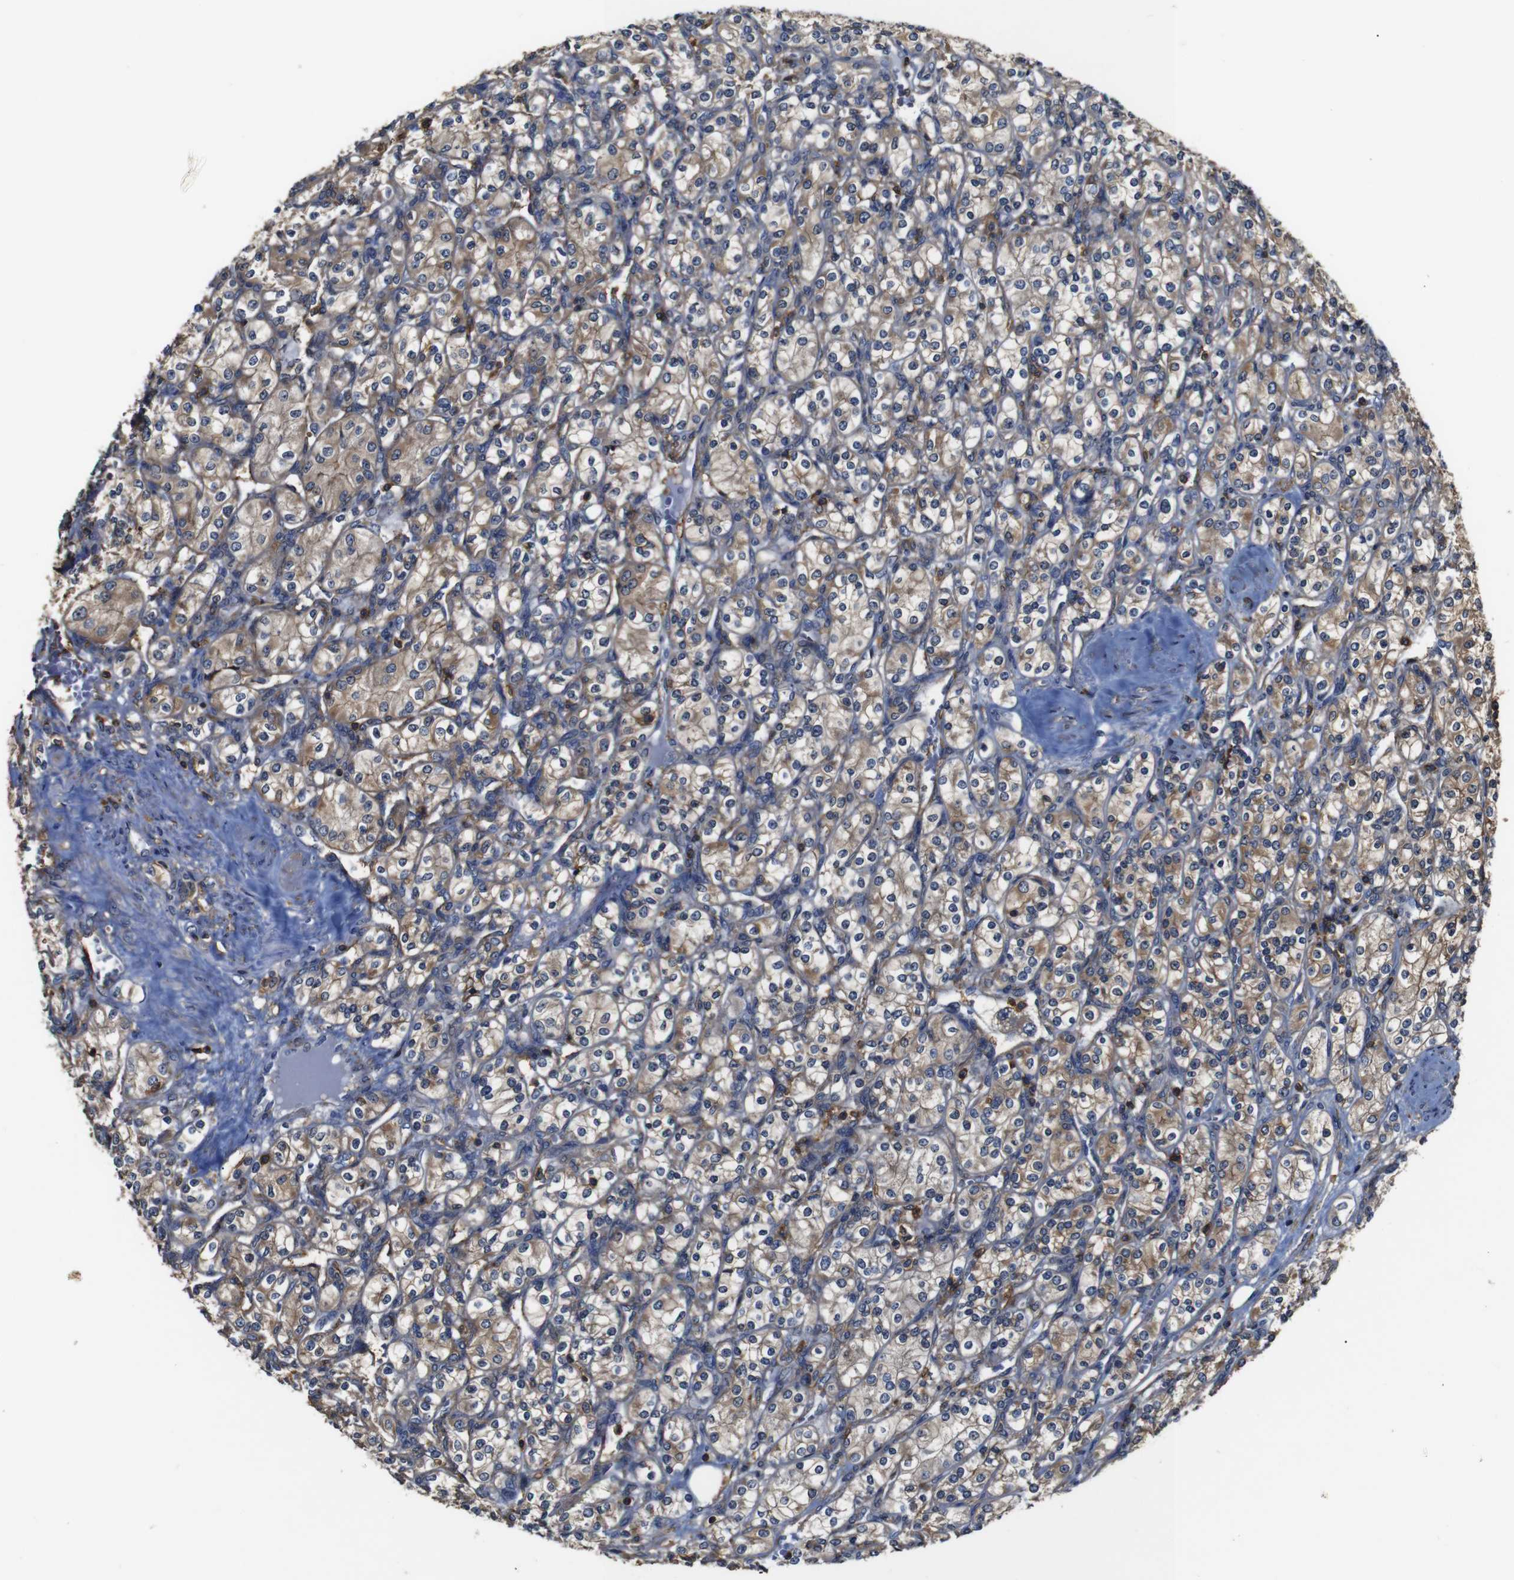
{"staining": {"intensity": "moderate", "quantity": ">75%", "location": "cytoplasmic/membranous"}, "tissue": "renal cancer", "cell_type": "Tumor cells", "image_type": "cancer", "snomed": [{"axis": "morphology", "description": "Adenocarcinoma, NOS"}, {"axis": "topography", "description": "Kidney"}], "caption": "Protein analysis of renal cancer tissue demonstrates moderate cytoplasmic/membranous expression in about >75% of tumor cells.", "gene": "PI4KA", "patient": {"sex": "male", "age": 77}}